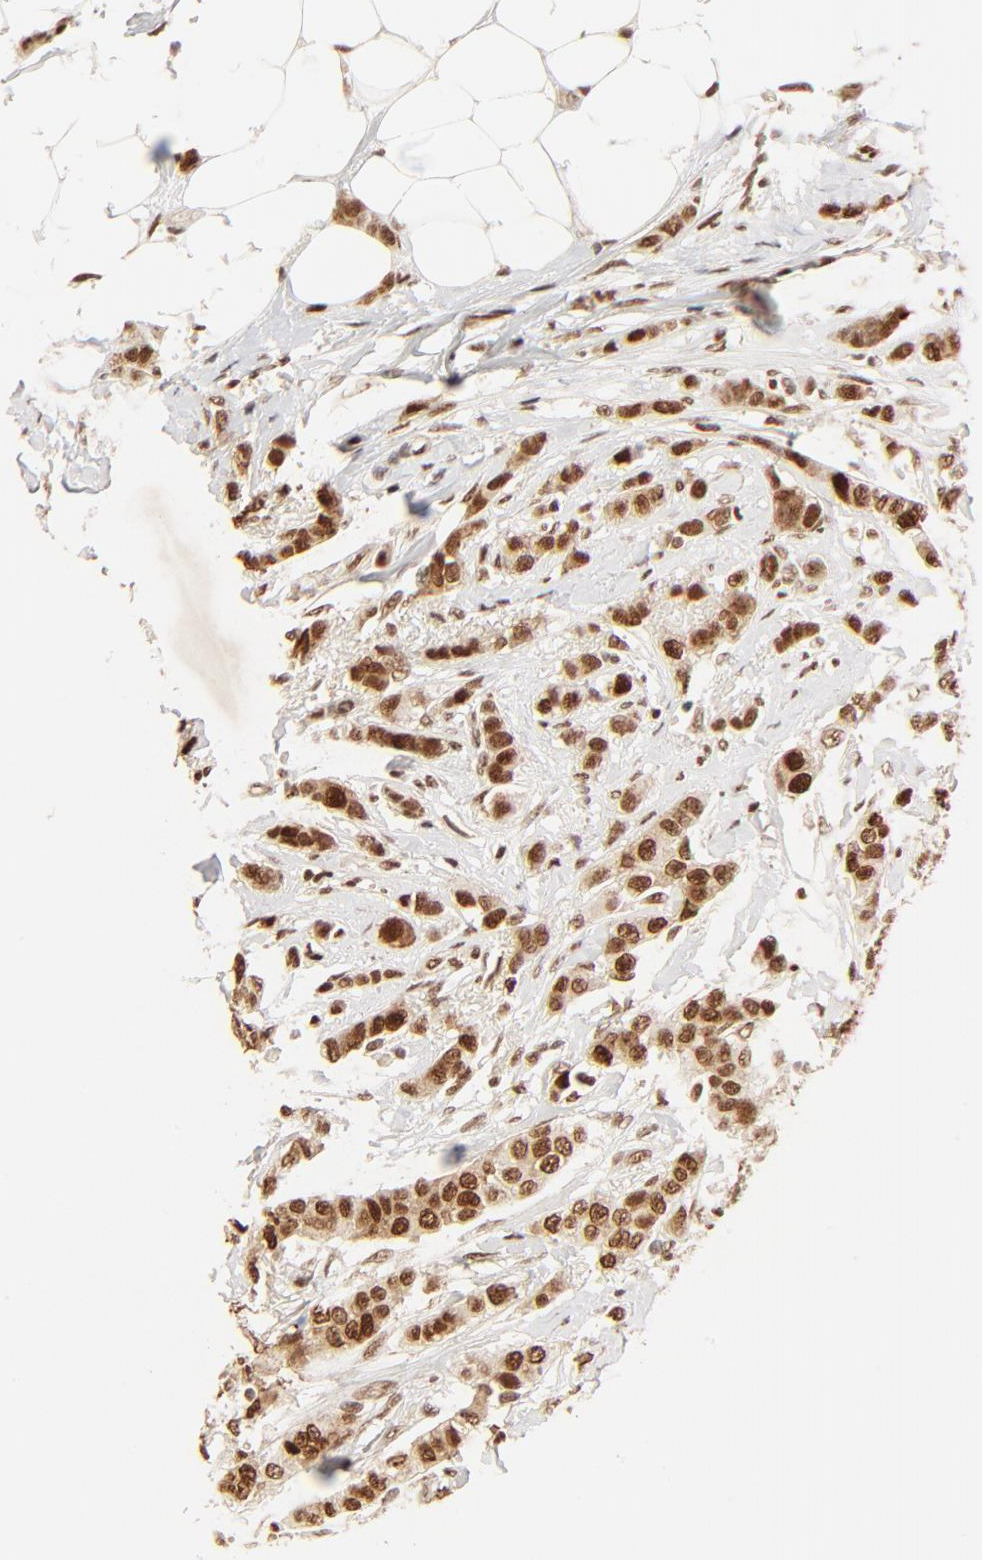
{"staining": {"intensity": "strong", "quantity": ">75%", "location": "nuclear"}, "tissue": "breast cancer", "cell_type": "Tumor cells", "image_type": "cancer", "snomed": [{"axis": "morphology", "description": "Lobular carcinoma"}, {"axis": "topography", "description": "Breast"}], "caption": "An image of human lobular carcinoma (breast) stained for a protein demonstrates strong nuclear brown staining in tumor cells.", "gene": "FAM50A", "patient": {"sex": "female", "age": 55}}